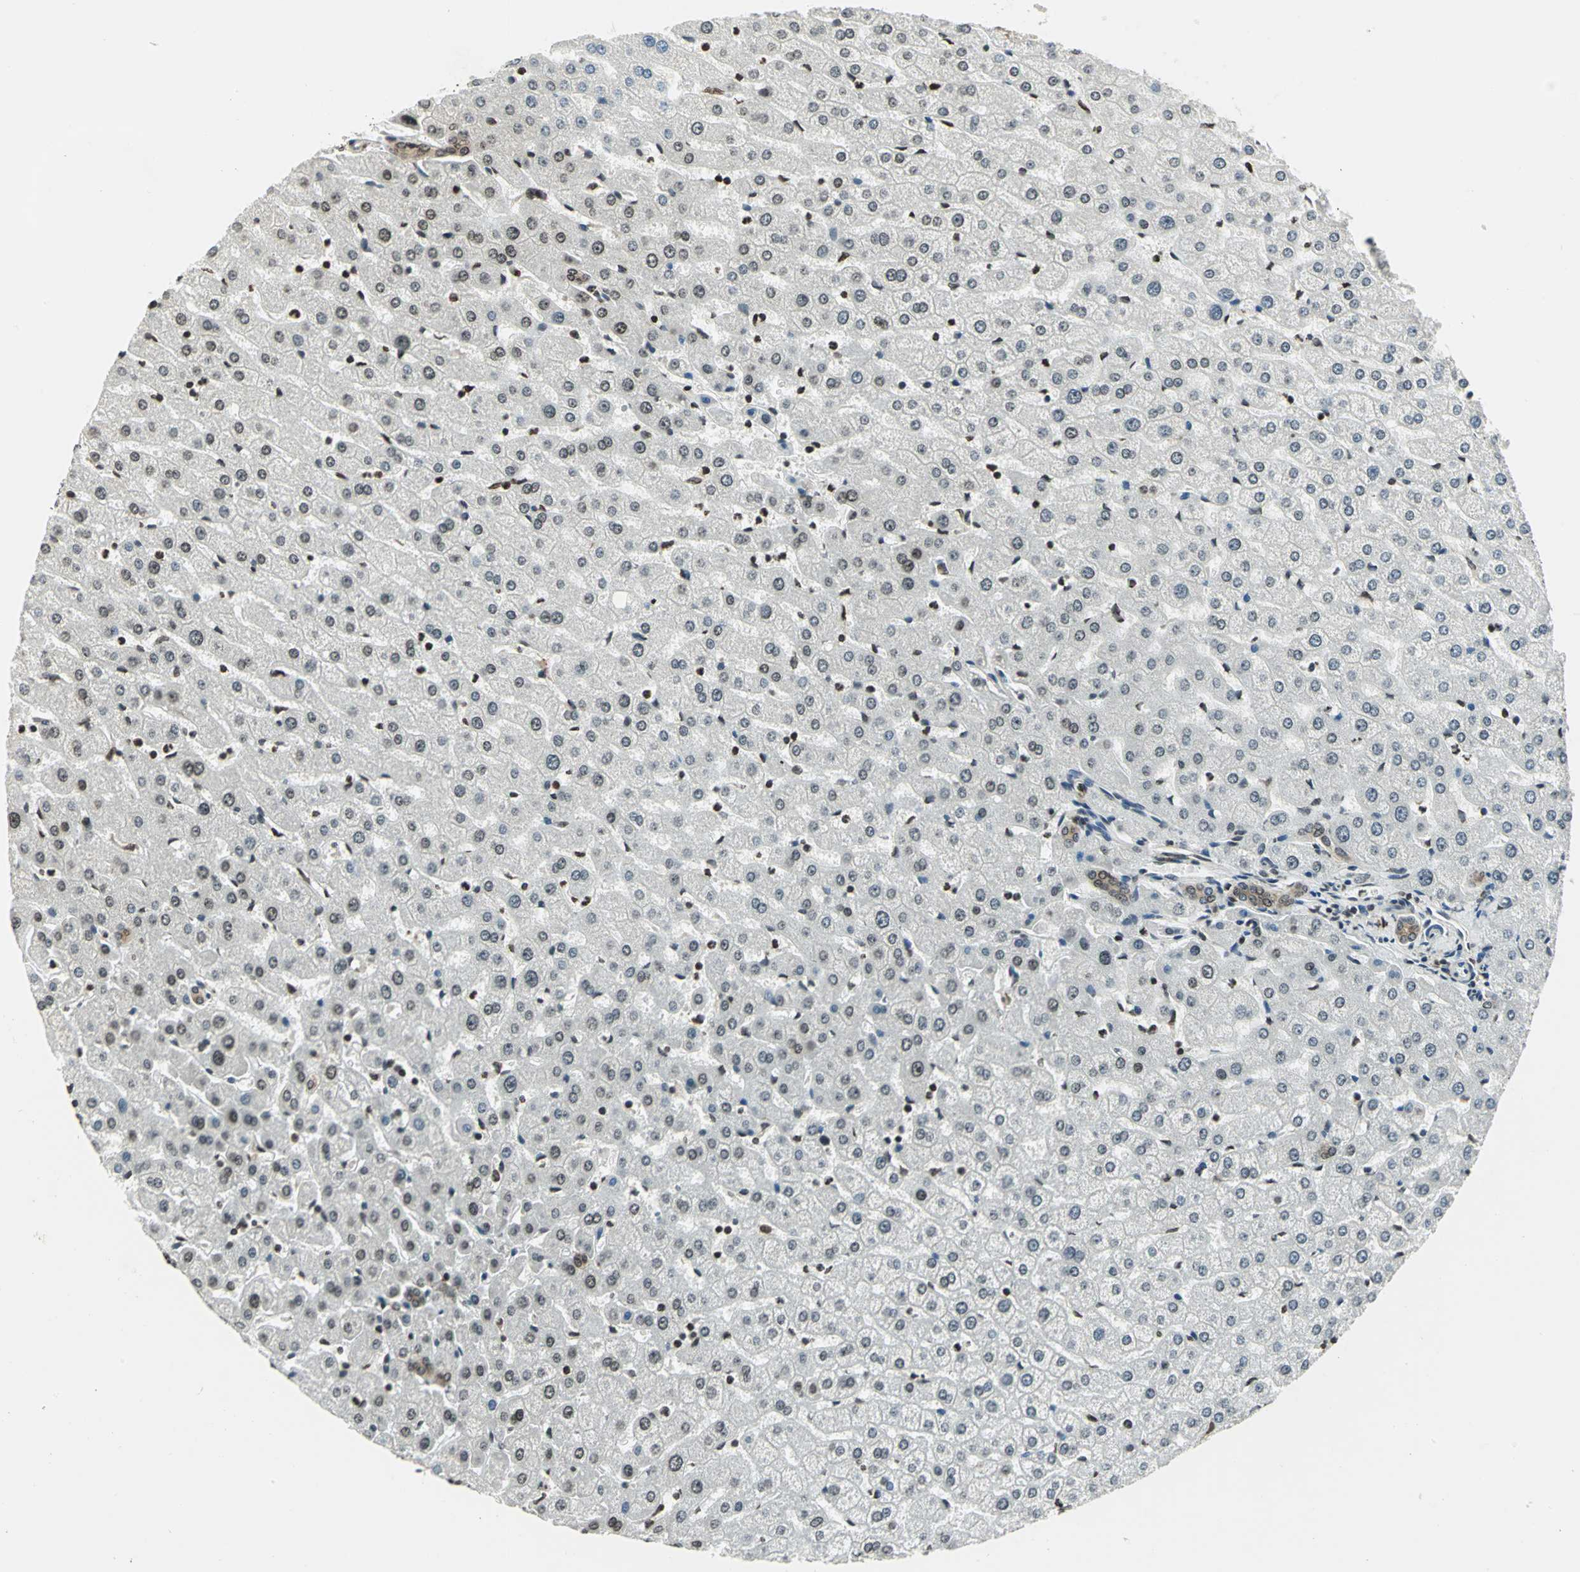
{"staining": {"intensity": "moderate", "quantity": ">75%", "location": "cytoplasmic/membranous"}, "tissue": "liver", "cell_type": "Cholangiocytes", "image_type": "normal", "snomed": [{"axis": "morphology", "description": "Normal tissue, NOS"}, {"axis": "morphology", "description": "Fibrosis, NOS"}, {"axis": "topography", "description": "Liver"}], "caption": "Immunohistochemical staining of benign human liver displays medium levels of moderate cytoplasmic/membranous staining in approximately >75% of cholangiocytes. Using DAB (brown) and hematoxylin (blue) stains, captured at high magnification using brightfield microscopy.", "gene": "LGALS3", "patient": {"sex": "female", "age": 29}}